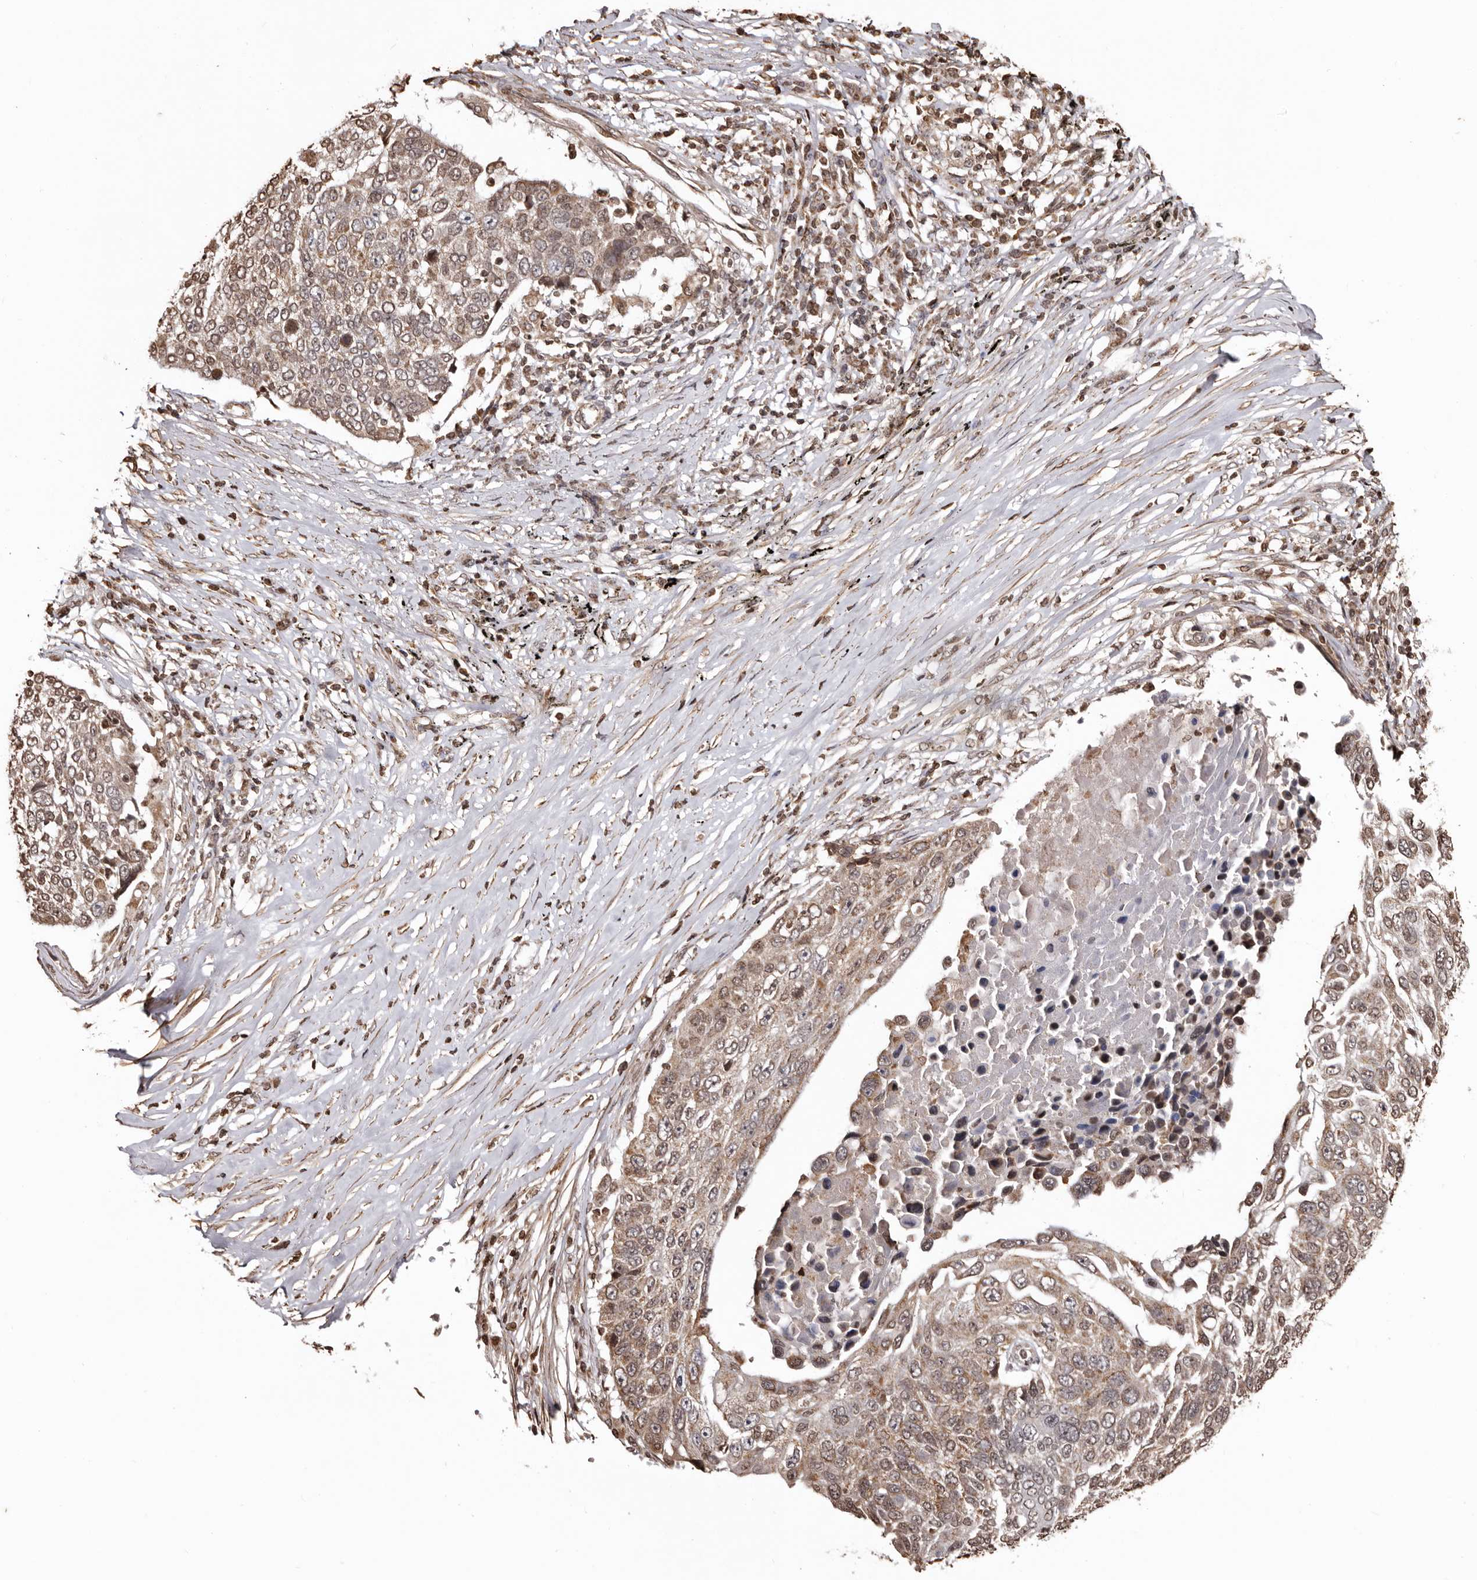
{"staining": {"intensity": "moderate", "quantity": ">75%", "location": "cytoplasmic/membranous"}, "tissue": "lung cancer", "cell_type": "Tumor cells", "image_type": "cancer", "snomed": [{"axis": "morphology", "description": "Squamous cell carcinoma, NOS"}, {"axis": "topography", "description": "Lung"}], "caption": "Moderate cytoplasmic/membranous positivity is seen in approximately >75% of tumor cells in squamous cell carcinoma (lung).", "gene": "CCDC190", "patient": {"sex": "male", "age": 66}}